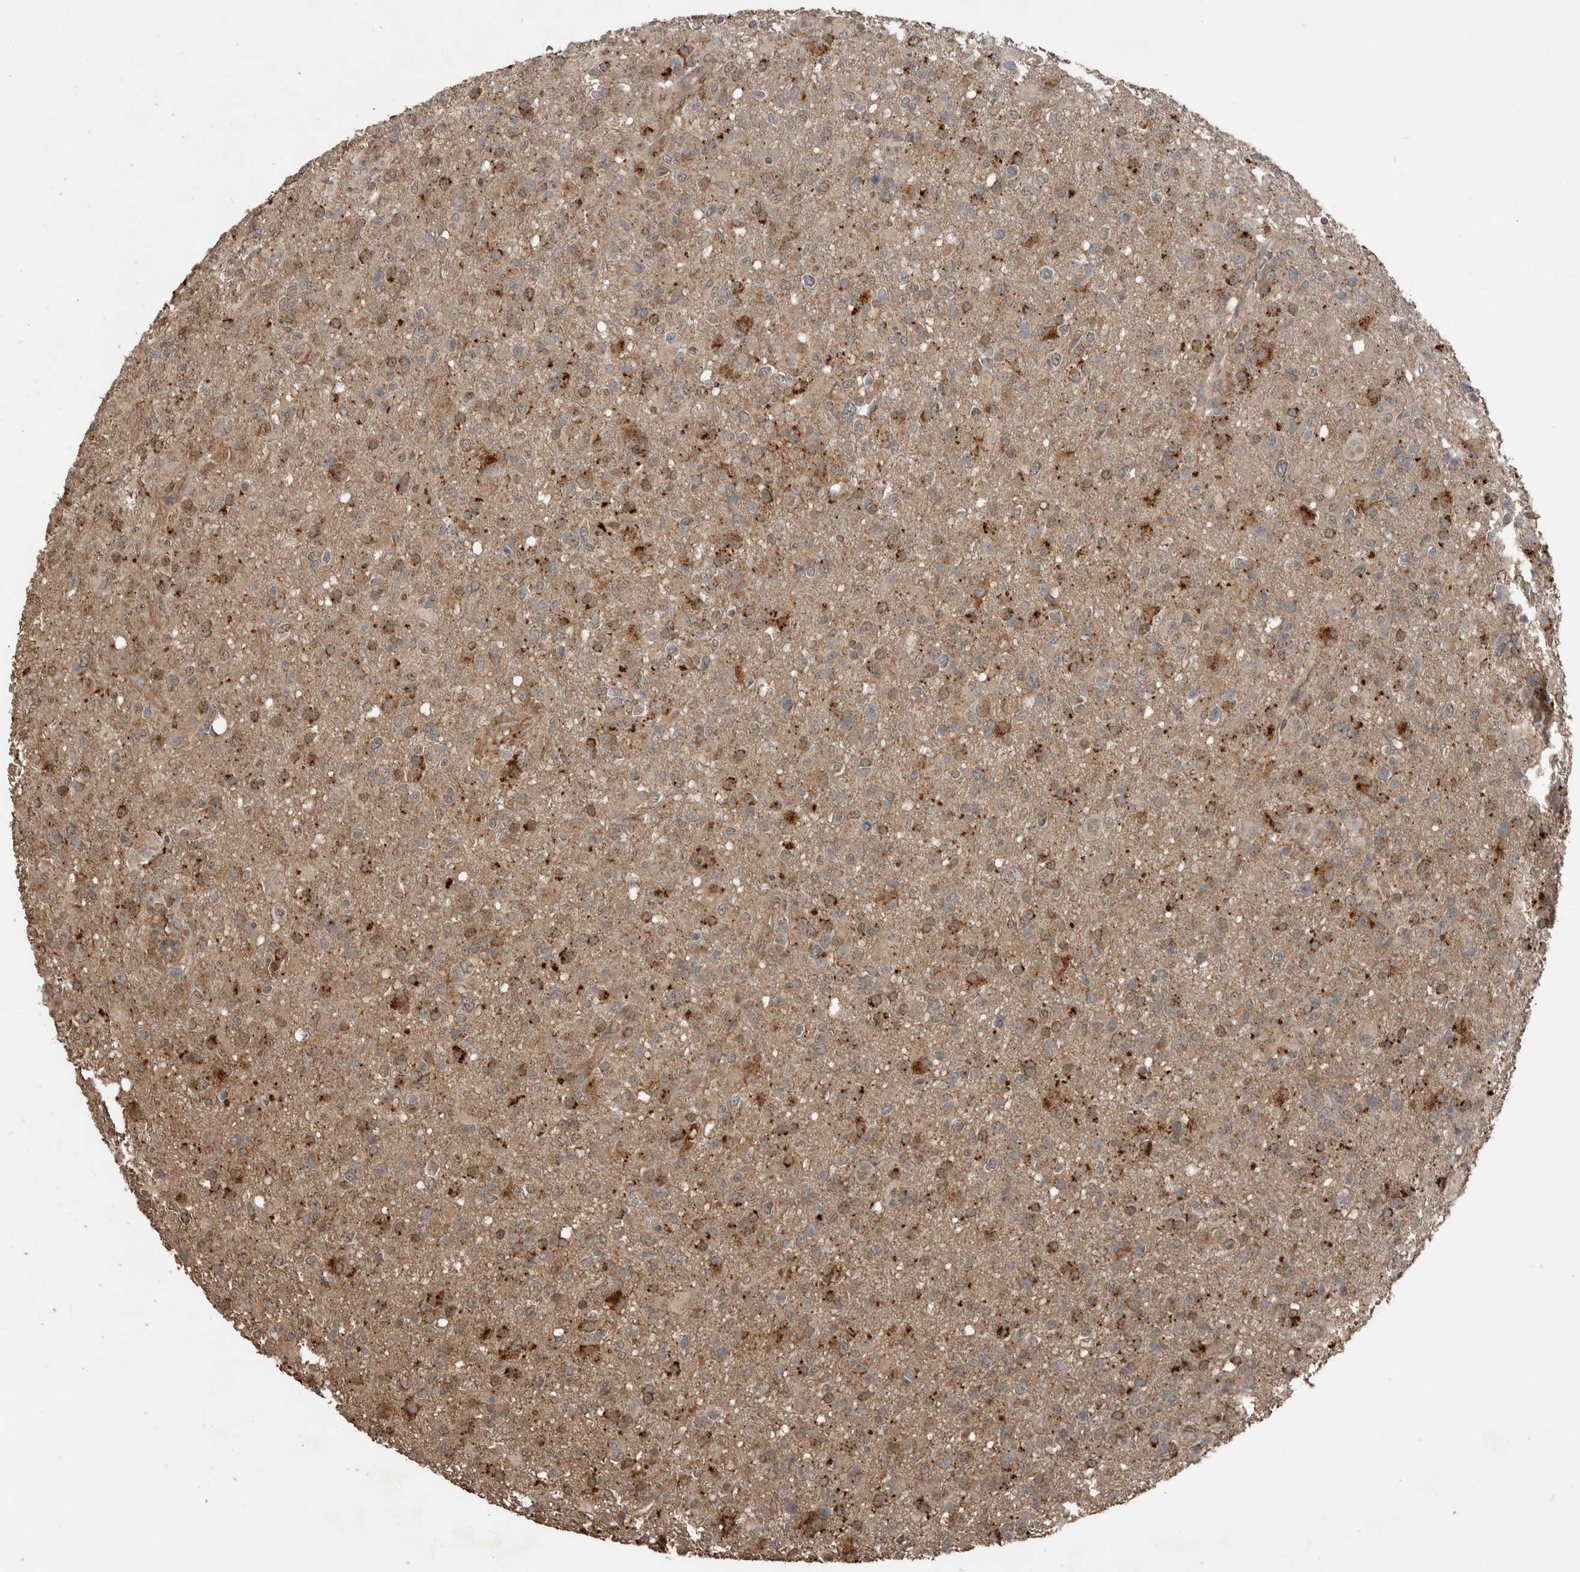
{"staining": {"intensity": "moderate", "quantity": ">75%", "location": "cytoplasmic/membranous,nuclear"}, "tissue": "glioma", "cell_type": "Tumor cells", "image_type": "cancer", "snomed": [{"axis": "morphology", "description": "Glioma, malignant, High grade"}, {"axis": "topography", "description": "Brain"}], "caption": "Immunohistochemistry (IHC) photomicrograph of malignant high-grade glioma stained for a protein (brown), which shows medium levels of moderate cytoplasmic/membranous and nuclear expression in approximately >75% of tumor cells.", "gene": "BLZF1", "patient": {"sex": "female", "age": 57}}